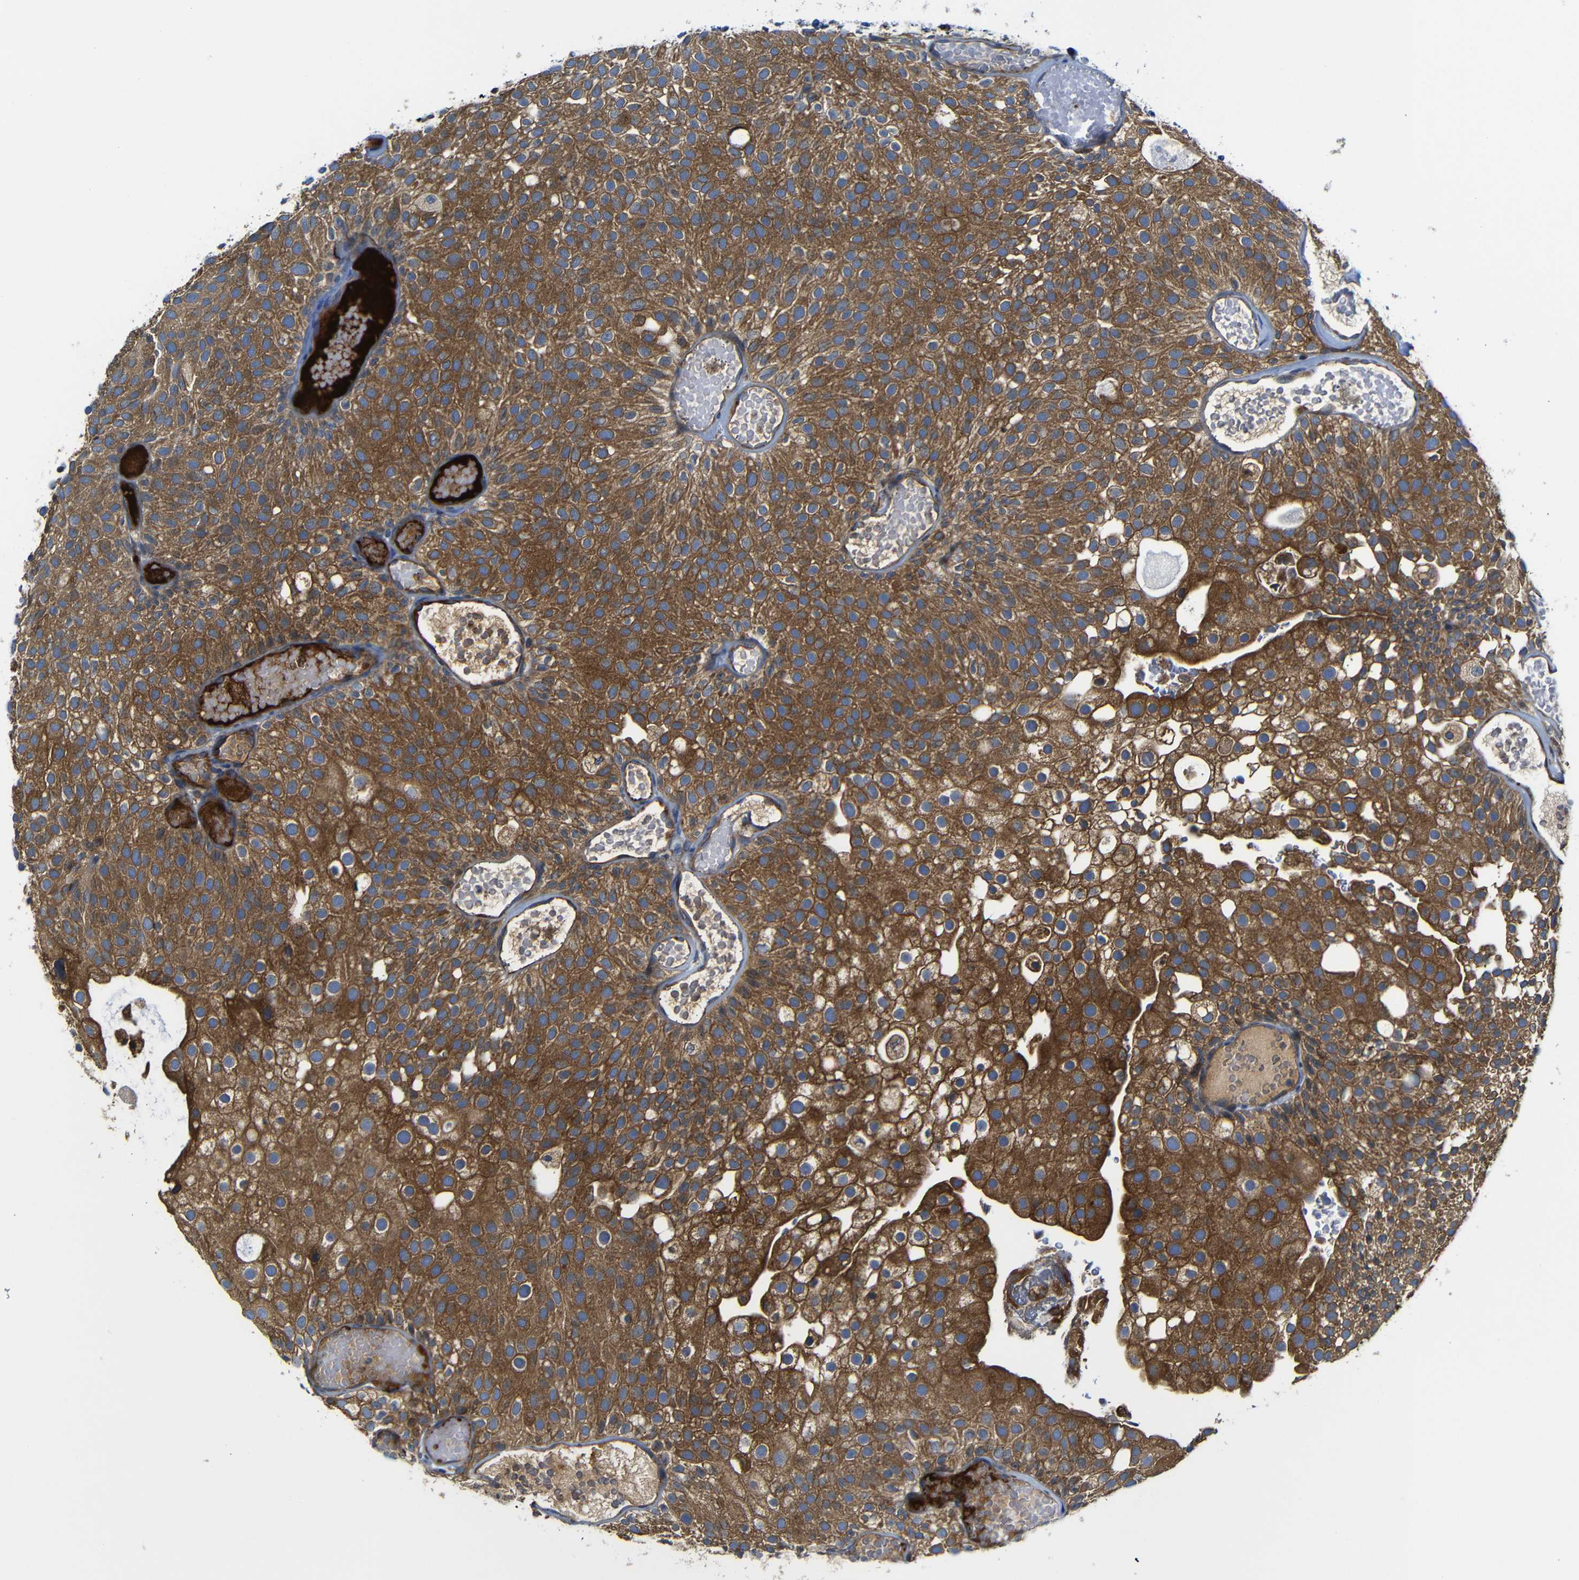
{"staining": {"intensity": "moderate", "quantity": ">75%", "location": "cytoplasmic/membranous"}, "tissue": "urothelial cancer", "cell_type": "Tumor cells", "image_type": "cancer", "snomed": [{"axis": "morphology", "description": "Urothelial carcinoma, Low grade"}, {"axis": "topography", "description": "Urinary bladder"}], "caption": "Immunohistochemistry histopathology image of human urothelial cancer stained for a protein (brown), which displays medium levels of moderate cytoplasmic/membranous positivity in about >75% of tumor cells.", "gene": "CLCC1", "patient": {"sex": "male", "age": 78}}